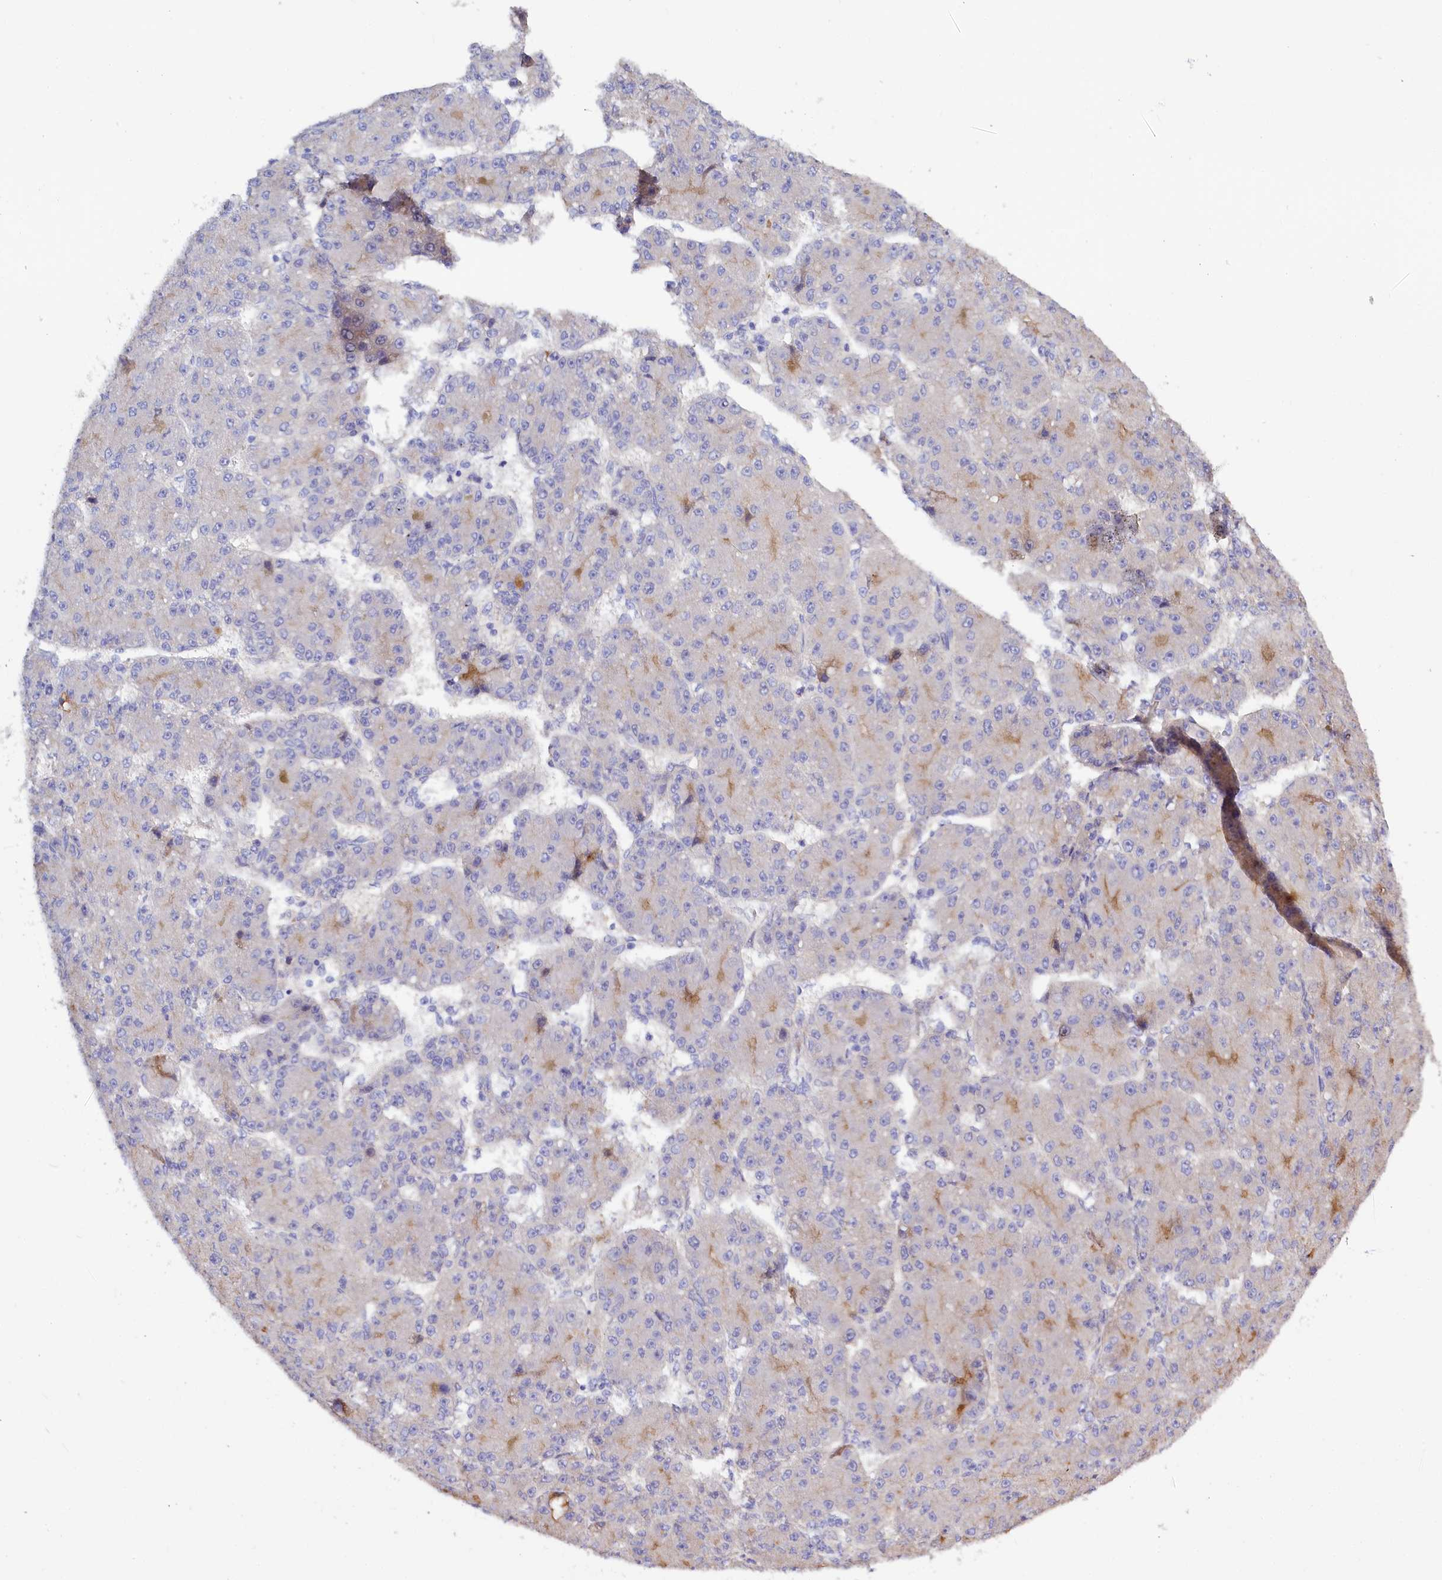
{"staining": {"intensity": "moderate", "quantity": "<25%", "location": "cytoplasmic/membranous"}, "tissue": "liver cancer", "cell_type": "Tumor cells", "image_type": "cancer", "snomed": [{"axis": "morphology", "description": "Carcinoma, Hepatocellular, NOS"}, {"axis": "topography", "description": "Liver"}], "caption": "Protein positivity by immunohistochemistry (IHC) exhibits moderate cytoplasmic/membranous expression in approximately <25% of tumor cells in hepatocellular carcinoma (liver).", "gene": "WNT8A", "patient": {"sex": "male", "age": 67}}